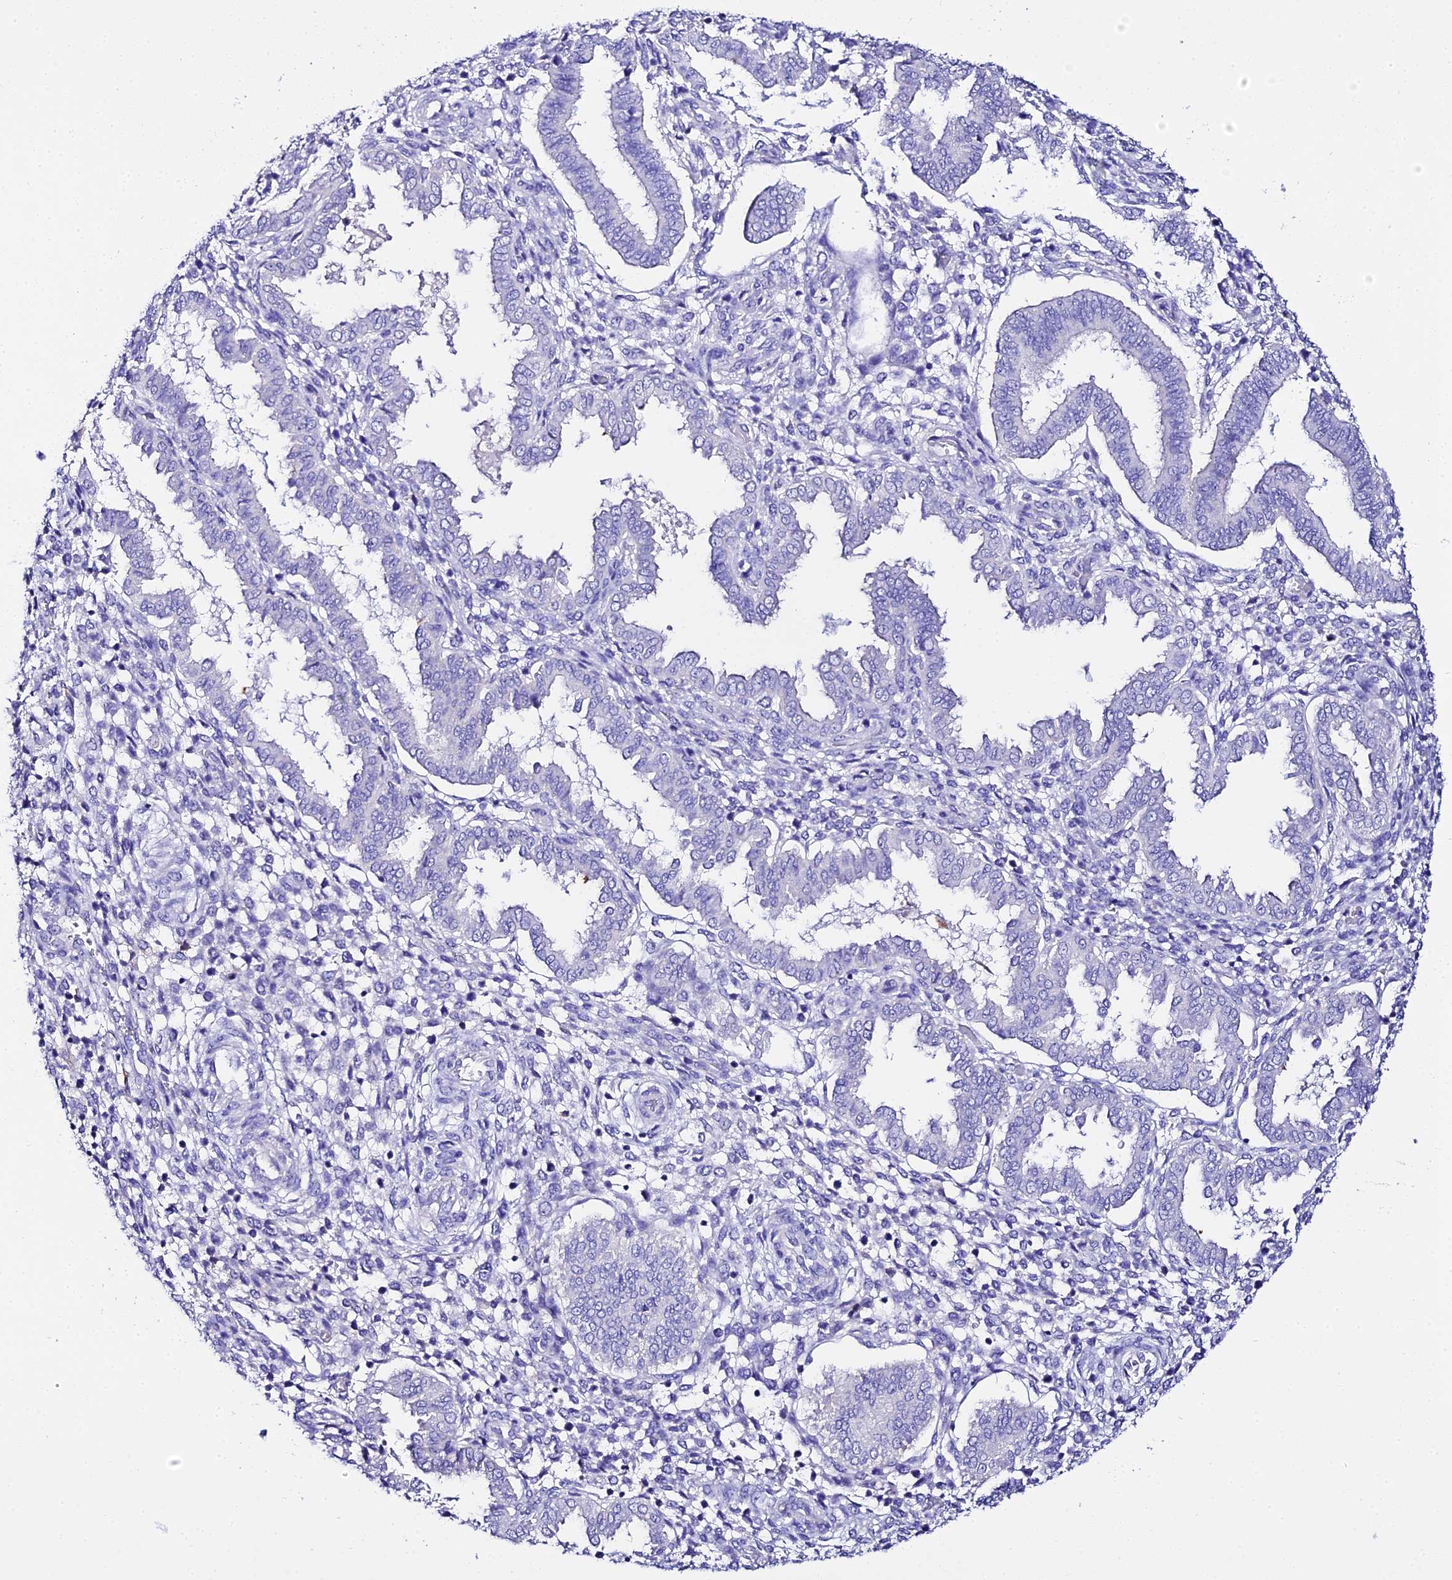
{"staining": {"intensity": "negative", "quantity": "none", "location": "none"}, "tissue": "endometrium", "cell_type": "Cells in endometrial stroma", "image_type": "normal", "snomed": [{"axis": "morphology", "description": "Normal tissue, NOS"}, {"axis": "topography", "description": "Endometrium"}], "caption": "Immunohistochemistry image of unremarkable human endometrium stained for a protein (brown), which demonstrates no expression in cells in endometrial stroma.", "gene": "TMEM117", "patient": {"sex": "female", "age": 24}}